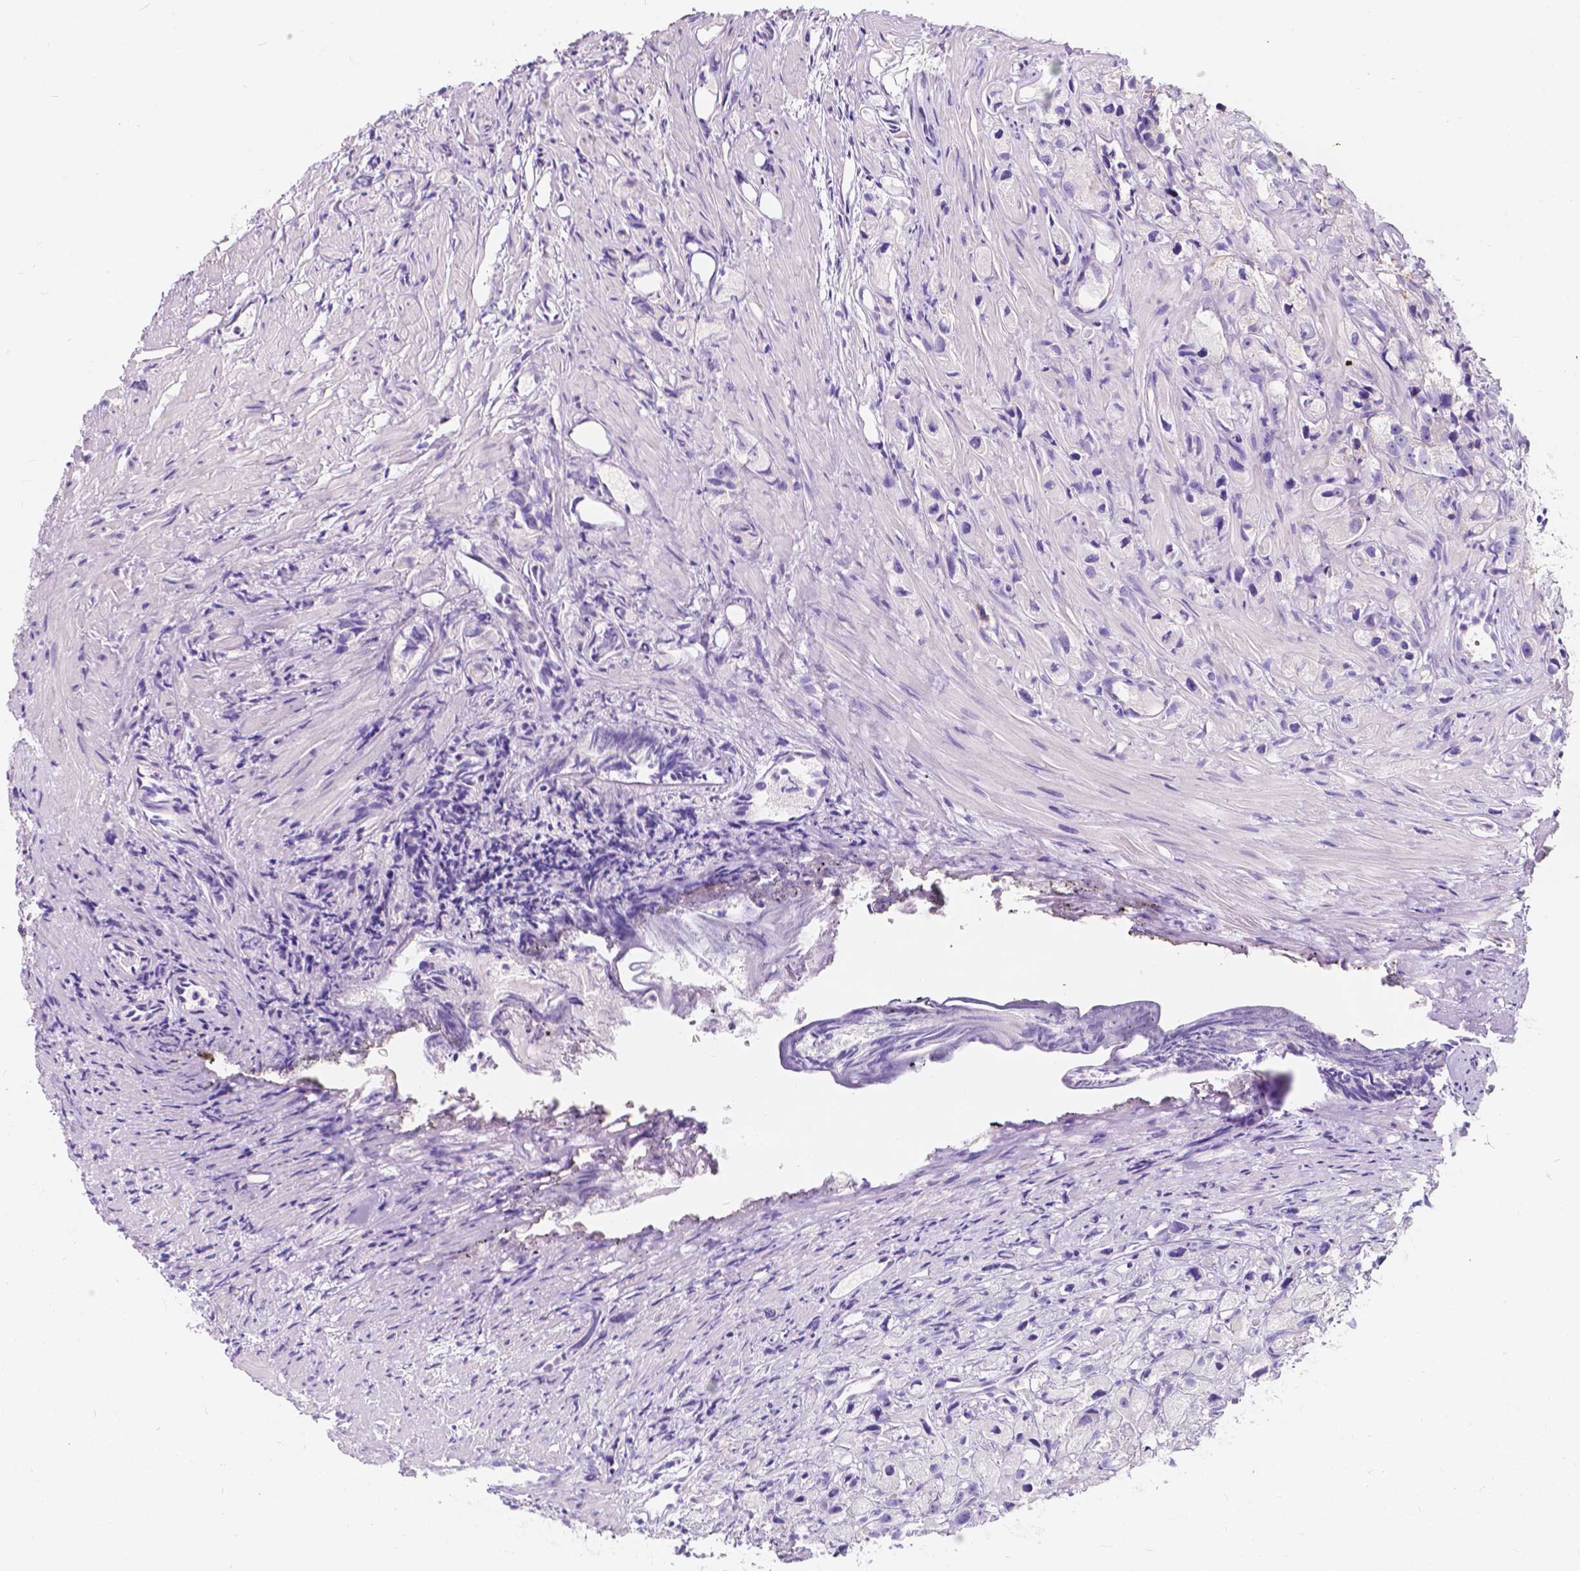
{"staining": {"intensity": "negative", "quantity": "none", "location": "none"}, "tissue": "prostate cancer", "cell_type": "Tumor cells", "image_type": "cancer", "snomed": [{"axis": "morphology", "description": "Adenocarcinoma, High grade"}, {"axis": "topography", "description": "Prostate"}], "caption": "The photomicrograph exhibits no significant expression in tumor cells of adenocarcinoma (high-grade) (prostate).", "gene": "CLSTN2", "patient": {"sex": "male", "age": 75}}